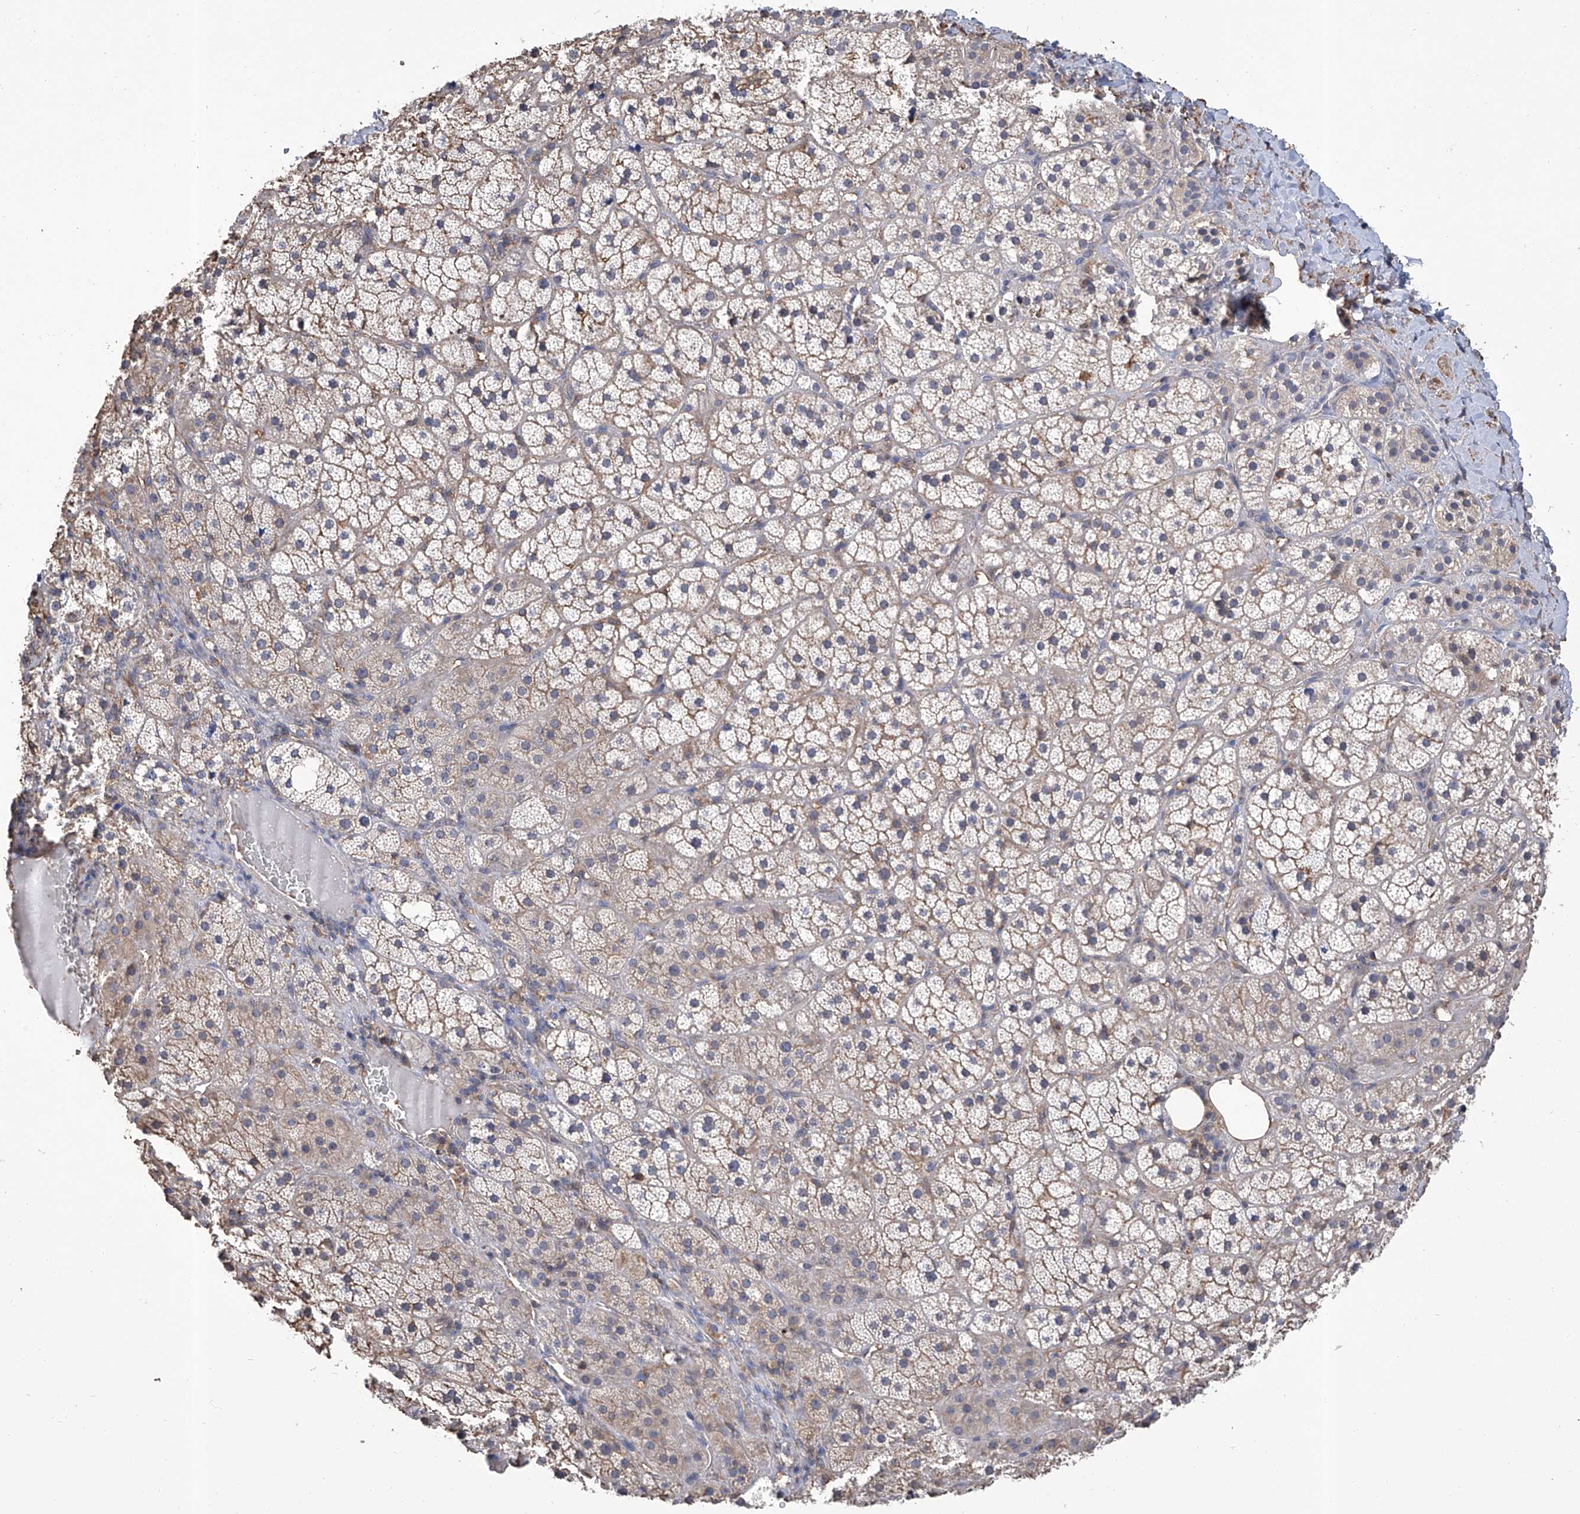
{"staining": {"intensity": "weak", "quantity": "25%-75%", "location": "cytoplasmic/membranous"}, "tissue": "adrenal gland", "cell_type": "Glandular cells", "image_type": "normal", "snomed": [{"axis": "morphology", "description": "Normal tissue, NOS"}, {"axis": "topography", "description": "Adrenal gland"}], "caption": "An image of human adrenal gland stained for a protein displays weak cytoplasmic/membranous brown staining in glandular cells.", "gene": "GPT", "patient": {"sex": "female", "age": 44}}